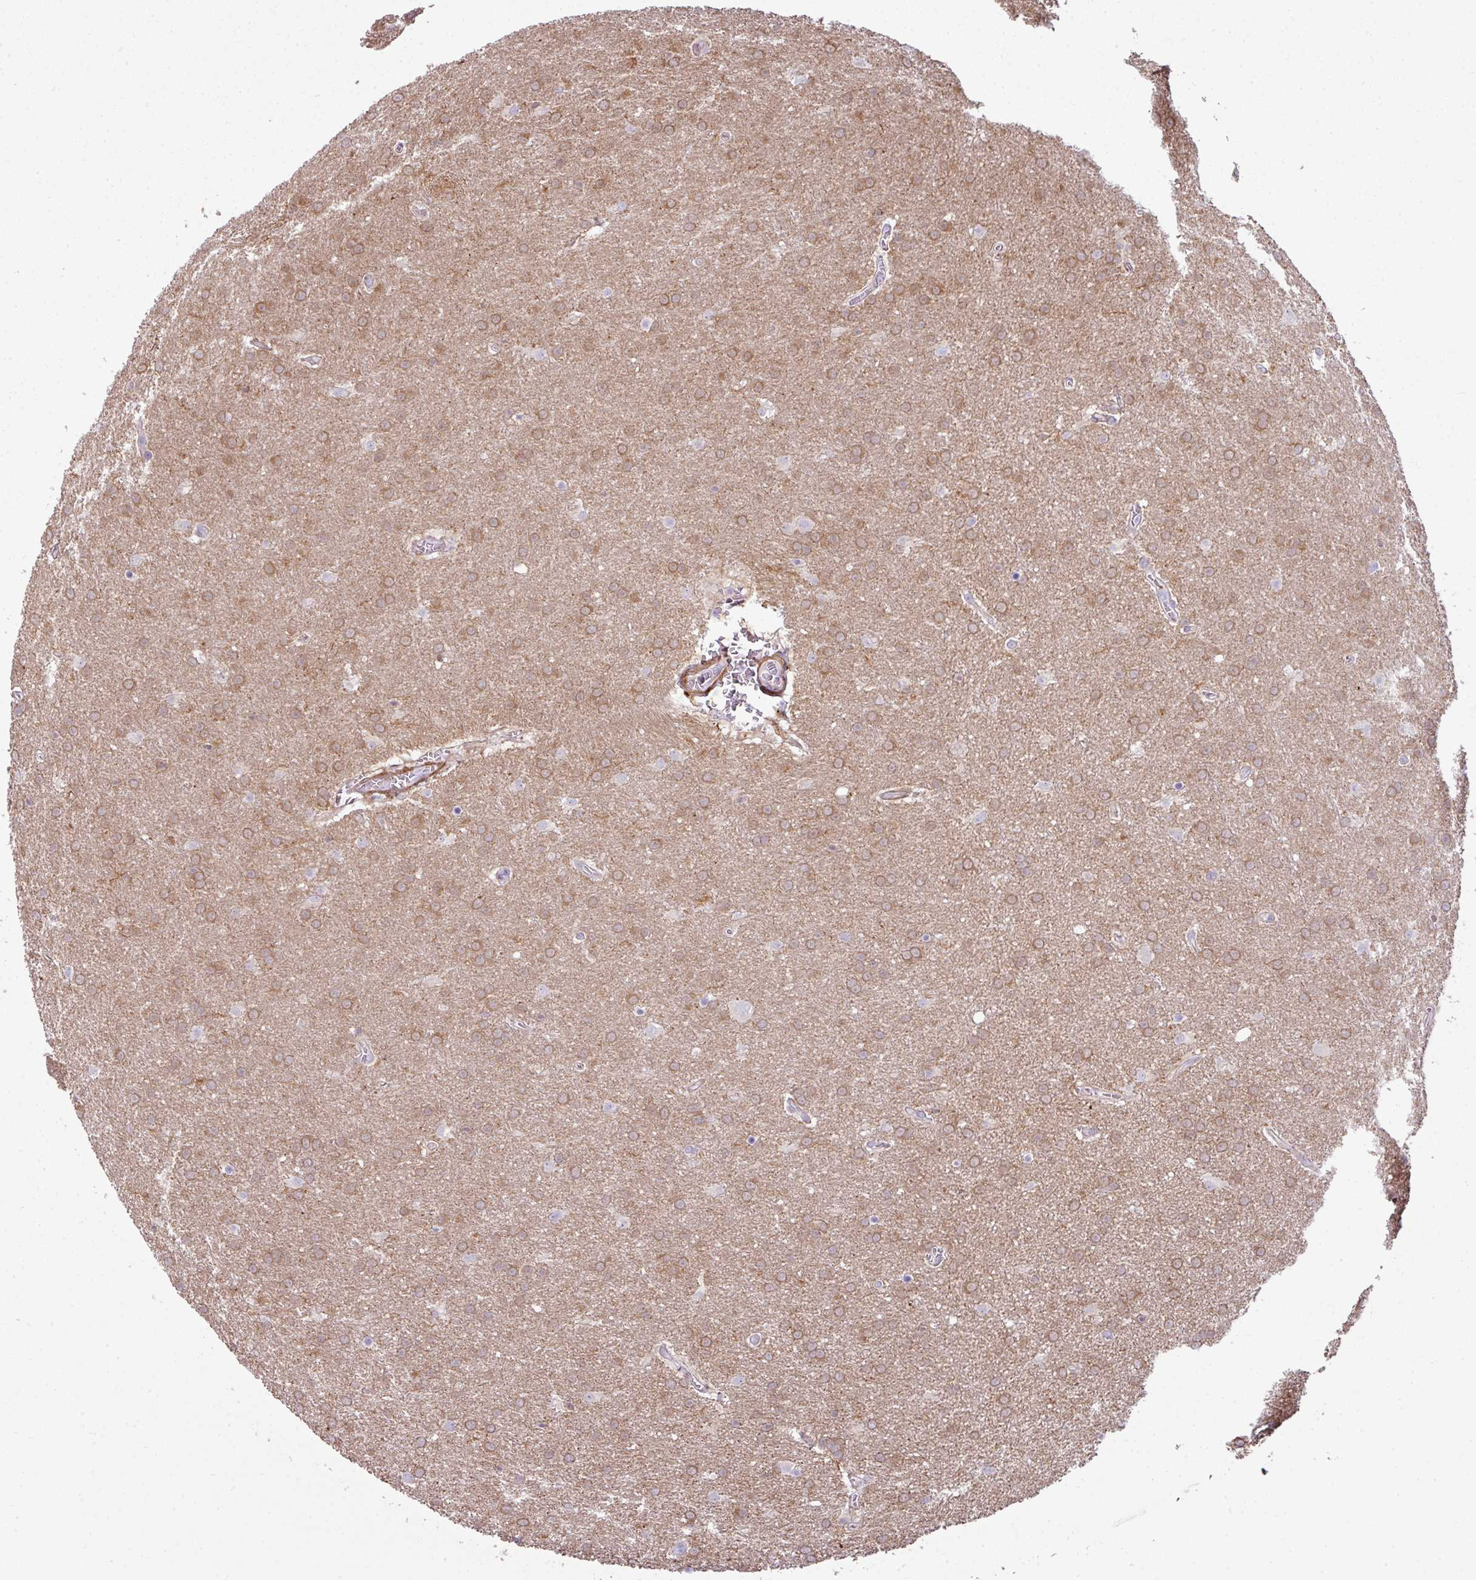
{"staining": {"intensity": "moderate", "quantity": "25%-75%", "location": "cytoplasmic/membranous"}, "tissue": "glioma", "cell_type": "Tumor cells", "image_type": "cancer", "snomed": [{"axis": "morphology", "description": "Glioma, malignant, Low grade"}, {"axis": "topography", "description": "Brain"}], "caption": "An immunohistochemistry (IHC) histopathology image of neoplastic tissue is shown. Protein staining in brown highlights moderate cytoplasmic/membranous positivity in malignant glioma (low-grade) within tumor cells.", "gene": "COL8A1", "patient": {"sex": "female", "age": 32}}